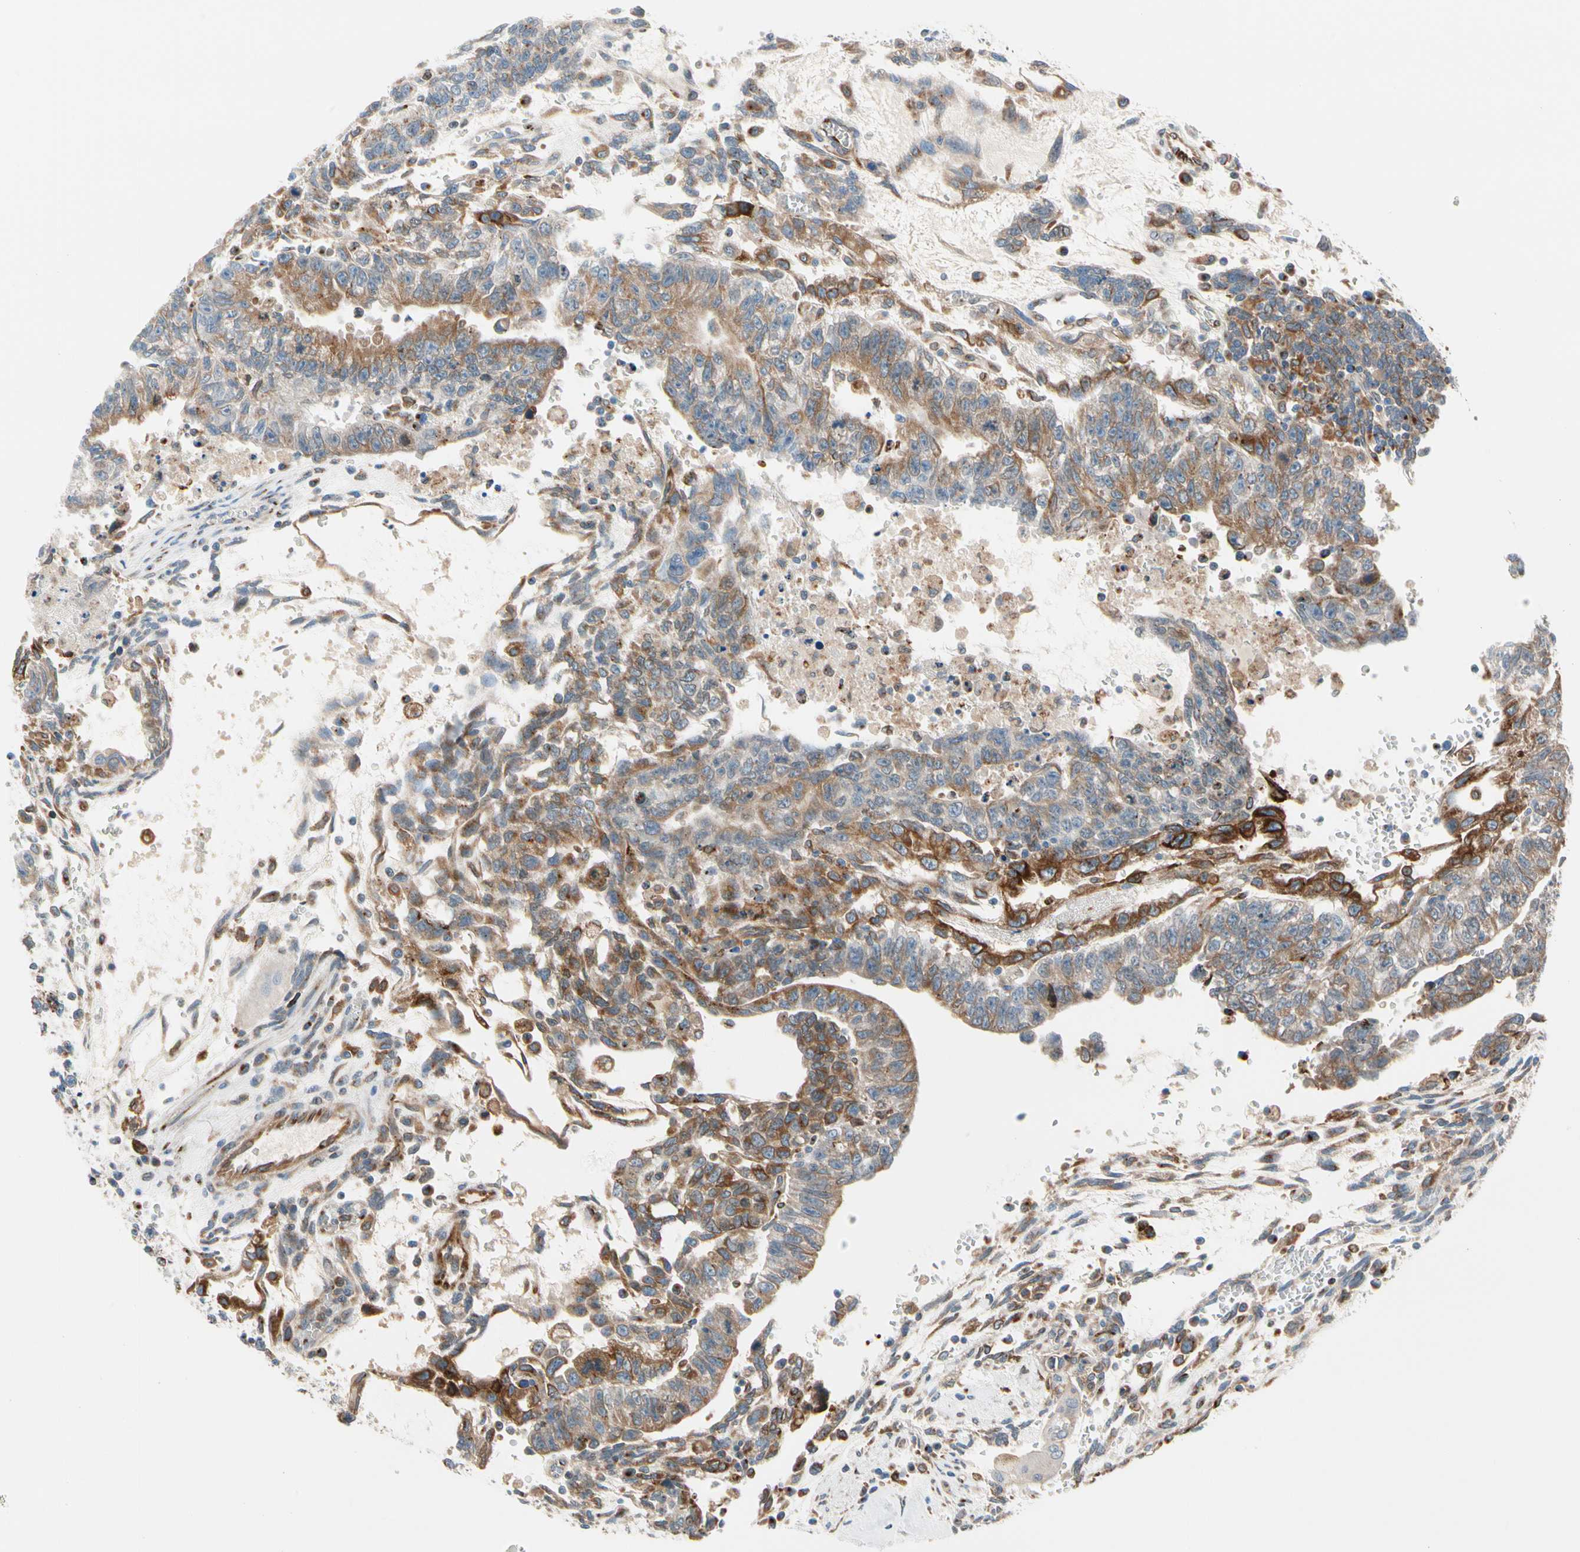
{"staining": {"intensity": "moderate", "quantity": ">75%", "location": "cytoplasmic/membranous"}, "tissue": "testis cancer", "cell_type": "Tumor cells", "image_type": "cancer", "snomed": [{"axis": "morphology", "description": "Seminoma, NOS"}, {"axis": "morphology", "description": "Carcinoma, Embryonal, NOS"}, {"axis": "topography", "description": "Testis"}], "caption": "About >75% of tumor cells in human testis cancer demonstrate moderate cytoplasmic/membranous protein expression as visualized by brown immunohistochemical staining.", "gene": "NUCB1", "patient": {"sex": "male", "age": 52}}